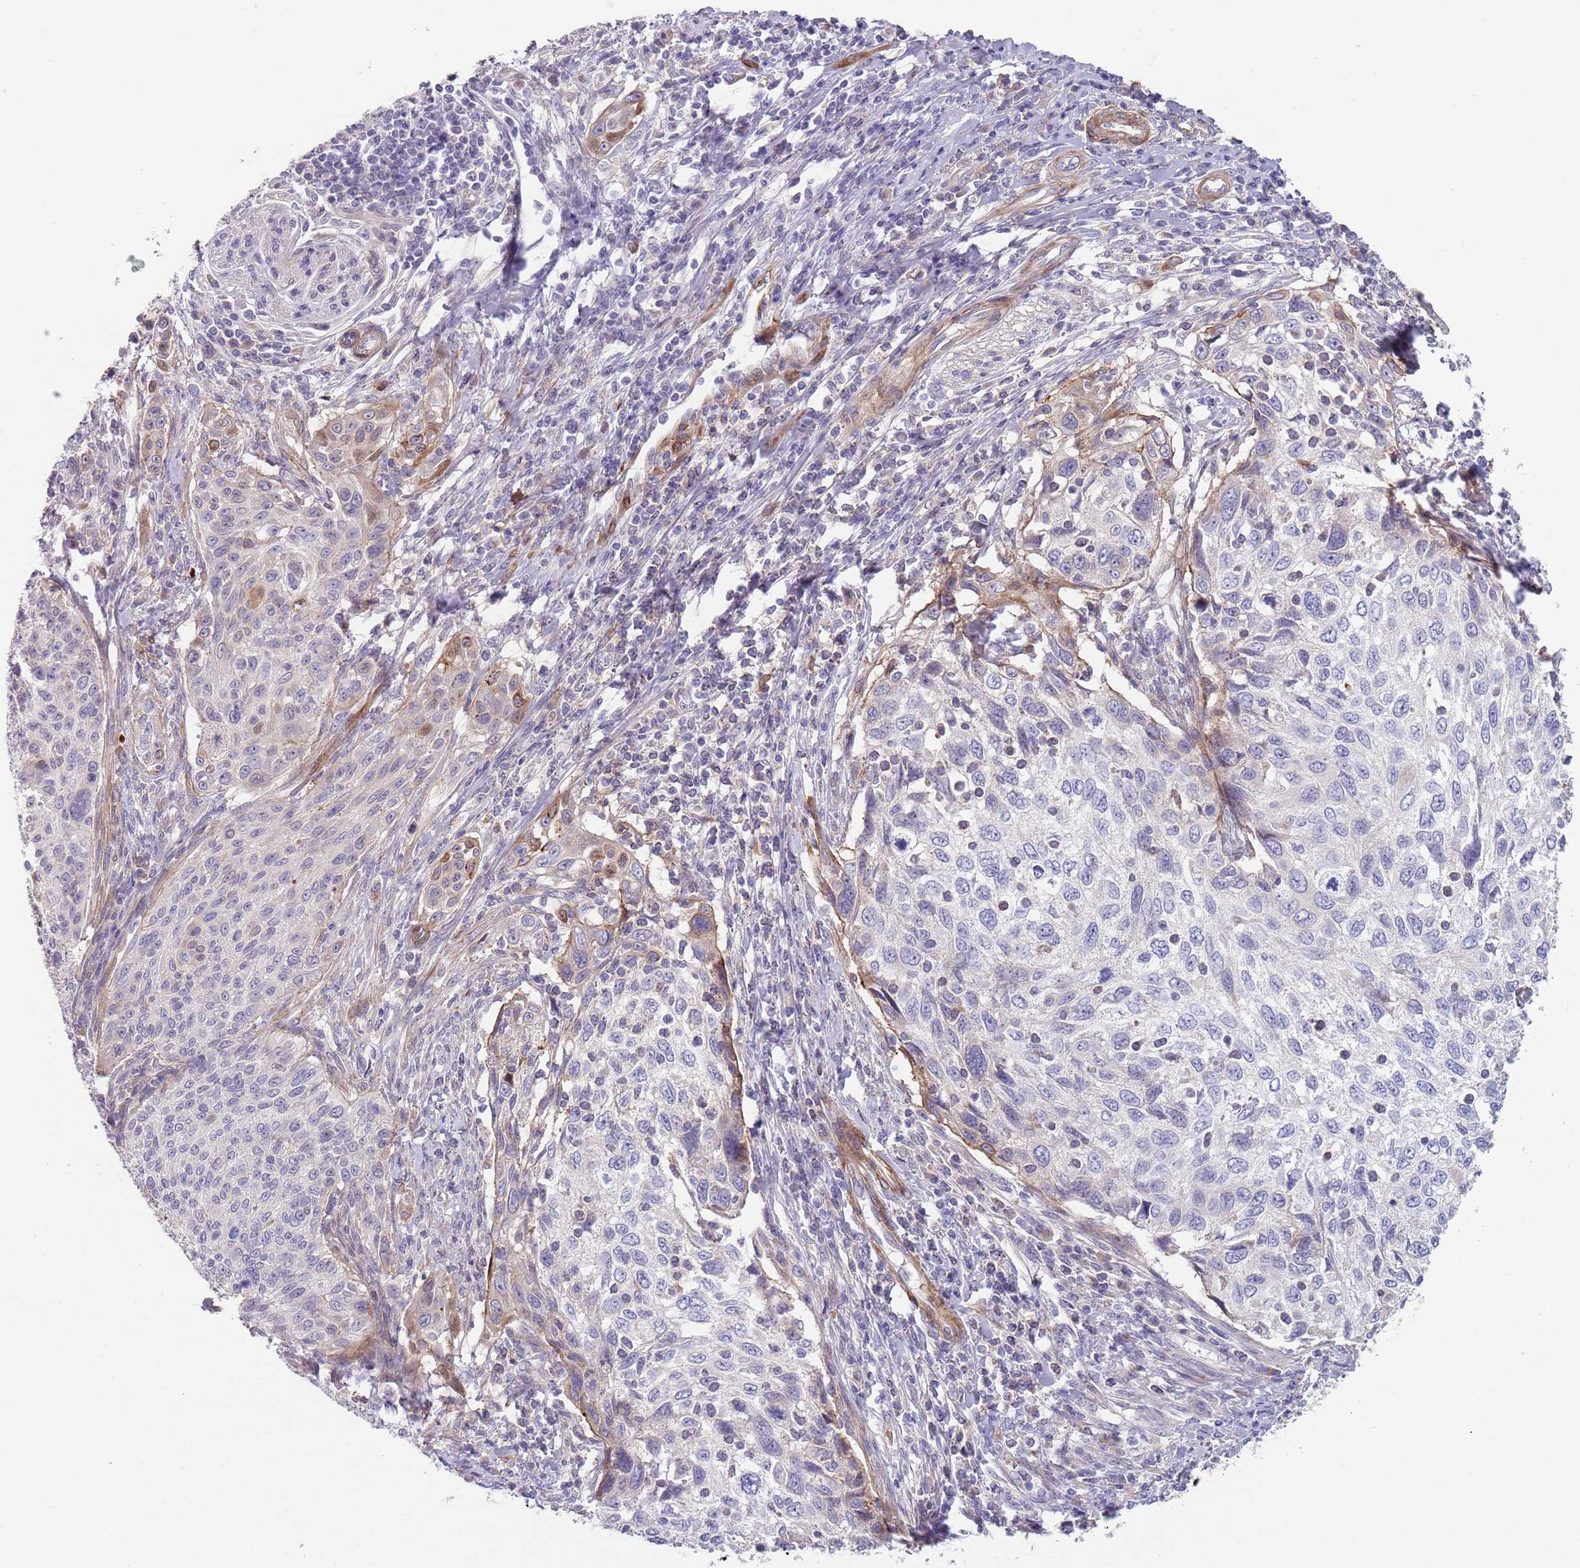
{"staining": {"intensity": "negative", "quantity": "none", "location": "none"}, "tissue": "cervical cancer", "cell_type": "Tumor cells", "image_type": "cancer", "snomed": [{"axis": "morphology", "description": "Squamous cell carcinoma, NOS"}, {"axis": "topography", "description": "Cervix"}], "caption": "IHC image of neoplastic tissue: human cervical cancer (squamous cell carcinoma) stained with DAB exhibits no significant protein staining in tumor cells.", "gene": "TINAGL1", "patient": {"sex": "female", "age": 70}}